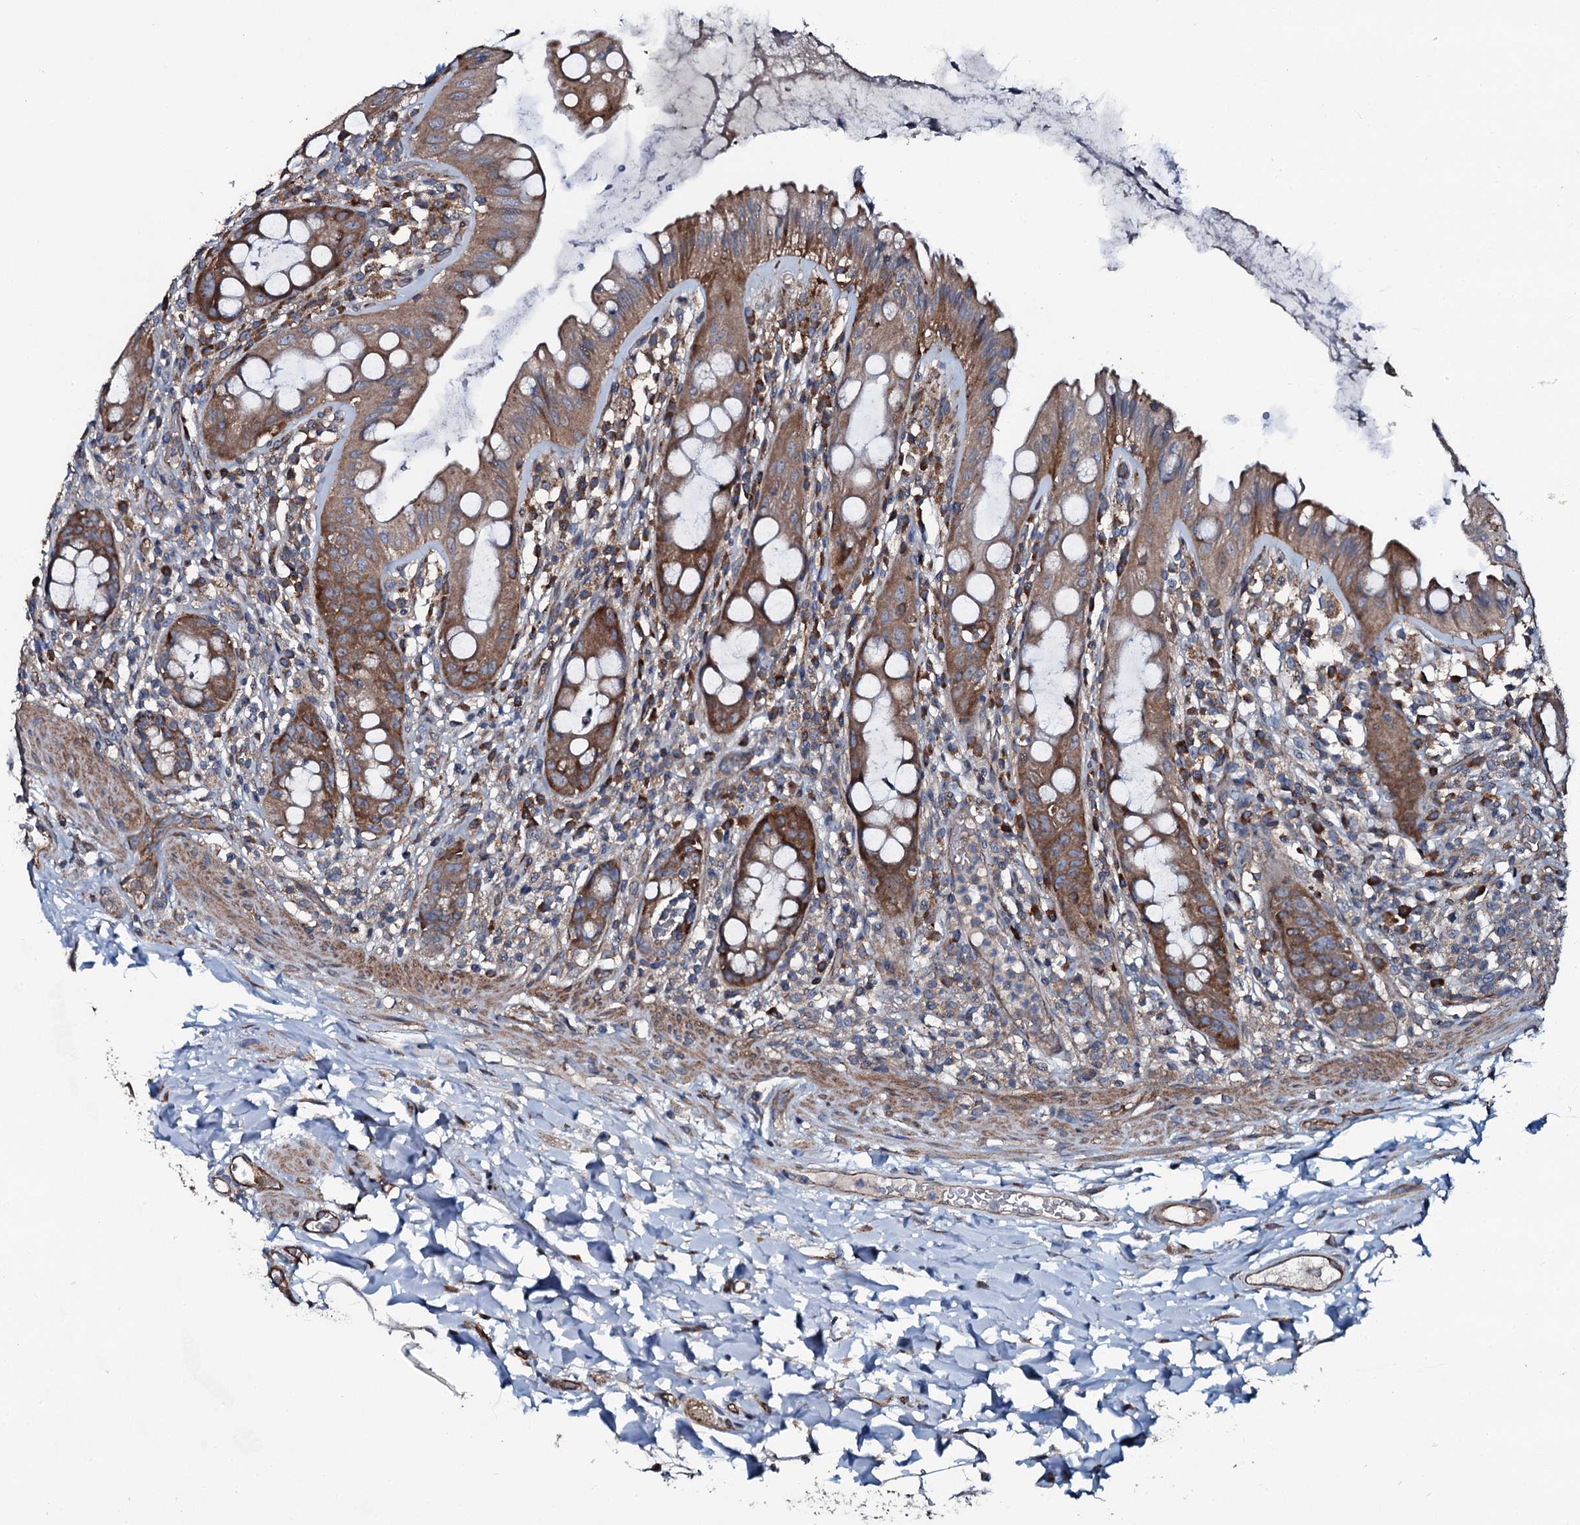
{"staining": {"intensity": "strong", "quantity": ">75%", "location": "cytoplasmic/membranous"}, "tissue": "rectum", "cell_type": "Glandular cells", "image_type": "normal", "snomed": [{"axis": "morphology", "description": "Normal tissue, NOS"}, {"axis": "topography", "description": "Rectum"}], "caption": "Rectum stained with immunohistochemistry (IHC) exhibits strong cytoplasmic/membranous positivity in about >75% of glandular cells.", "gene": "USPL1", "patient": {"sex": "female", "age": 57}}